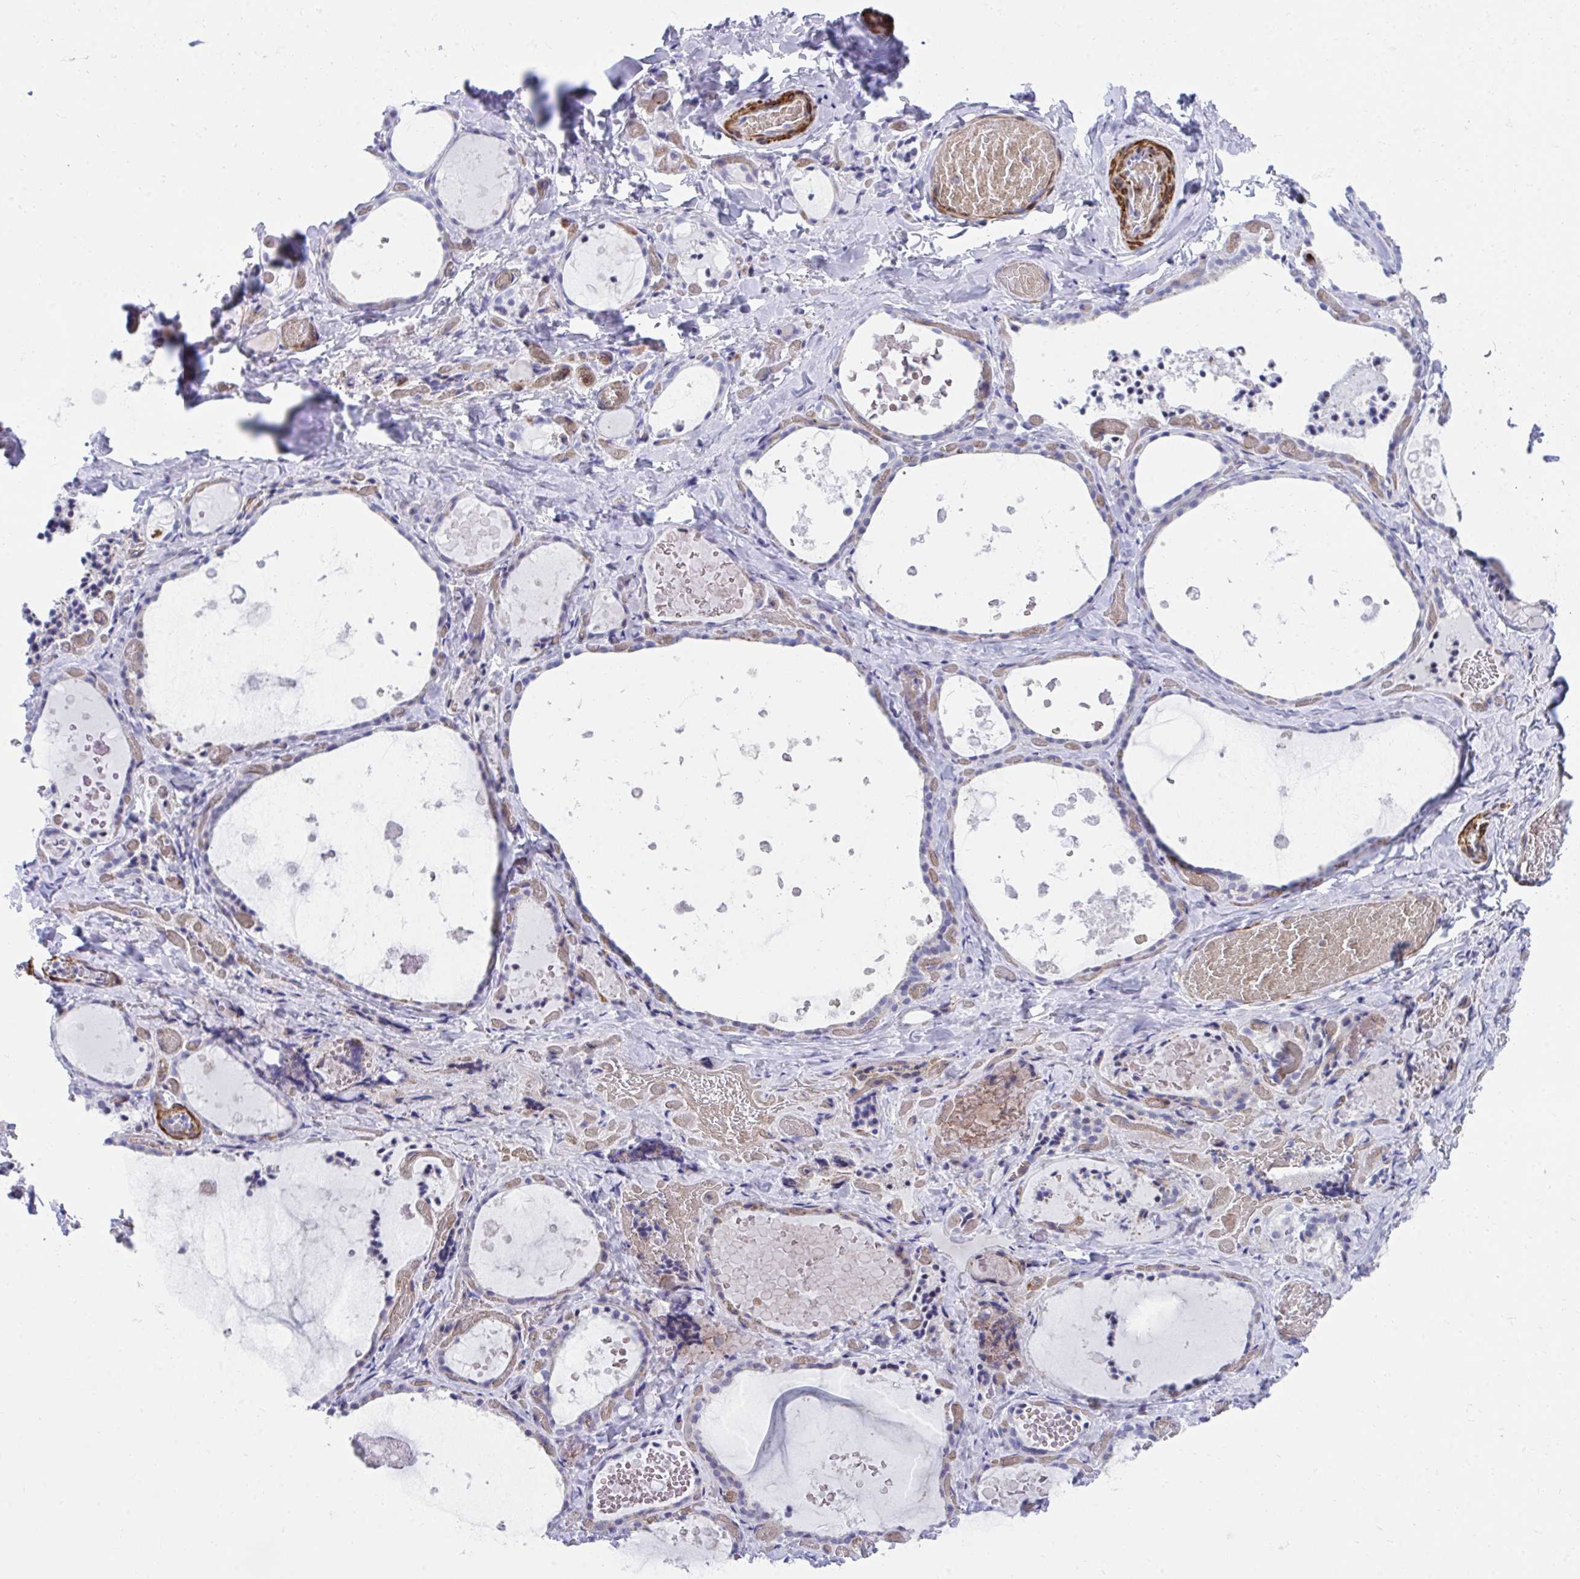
{"staining": {"intensity": "negative", "quantity": "none", "location": "none"}, "tissue": "thyroid gland", "cell_type": "Glandular cells", "image_type": "normal", "snomed": [{"axis": "morphology", "description": "Normal tissue, NOS"}, {"axis": "topography", "description": "Thyroid gland"}], "caption": "This is an immunohistochemistry (IHC) image of unremarkable human thyroid gland. There is no staining in glandular cells.", "gene": "CSTB", "patient": {"sex": "female", "age": 56}}